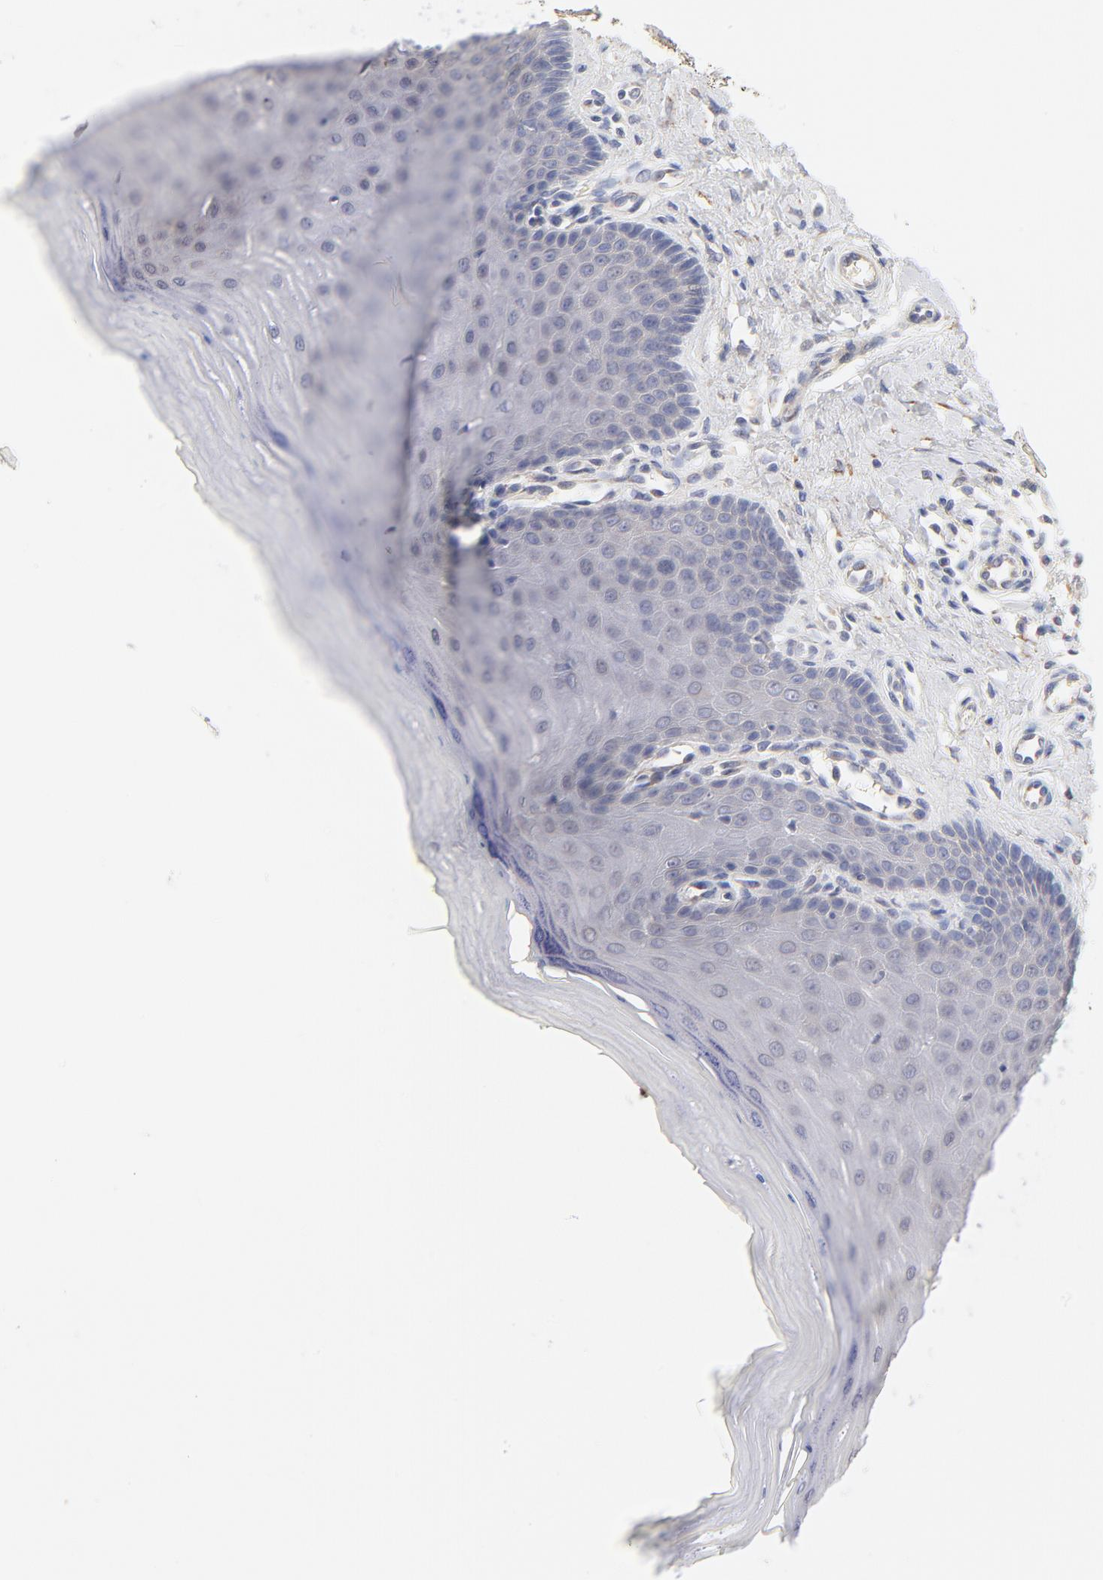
{"staining": {"intensity": "weak", "quantity": ">75%", "location": "cytoplasmic/membranous"}, "tissue": "cervix", "cell_type": "Glandular cells", "image_type": "normal", "snomed": [{"axis": "morphology", "description": "Normal tissue, NOS"}, {"axis": "topography", "description": "Cervix"}], "caption": "Cervix stained with DAB (3,3'-diaminobenzidine) immunohistochemistry (IHC) demonstrates low levels of weak cytoplasmic/membranous staining in about >75% of glandular cells.", "gene": "MTERF2", "patient": {"sex": "female", "age": 55}}